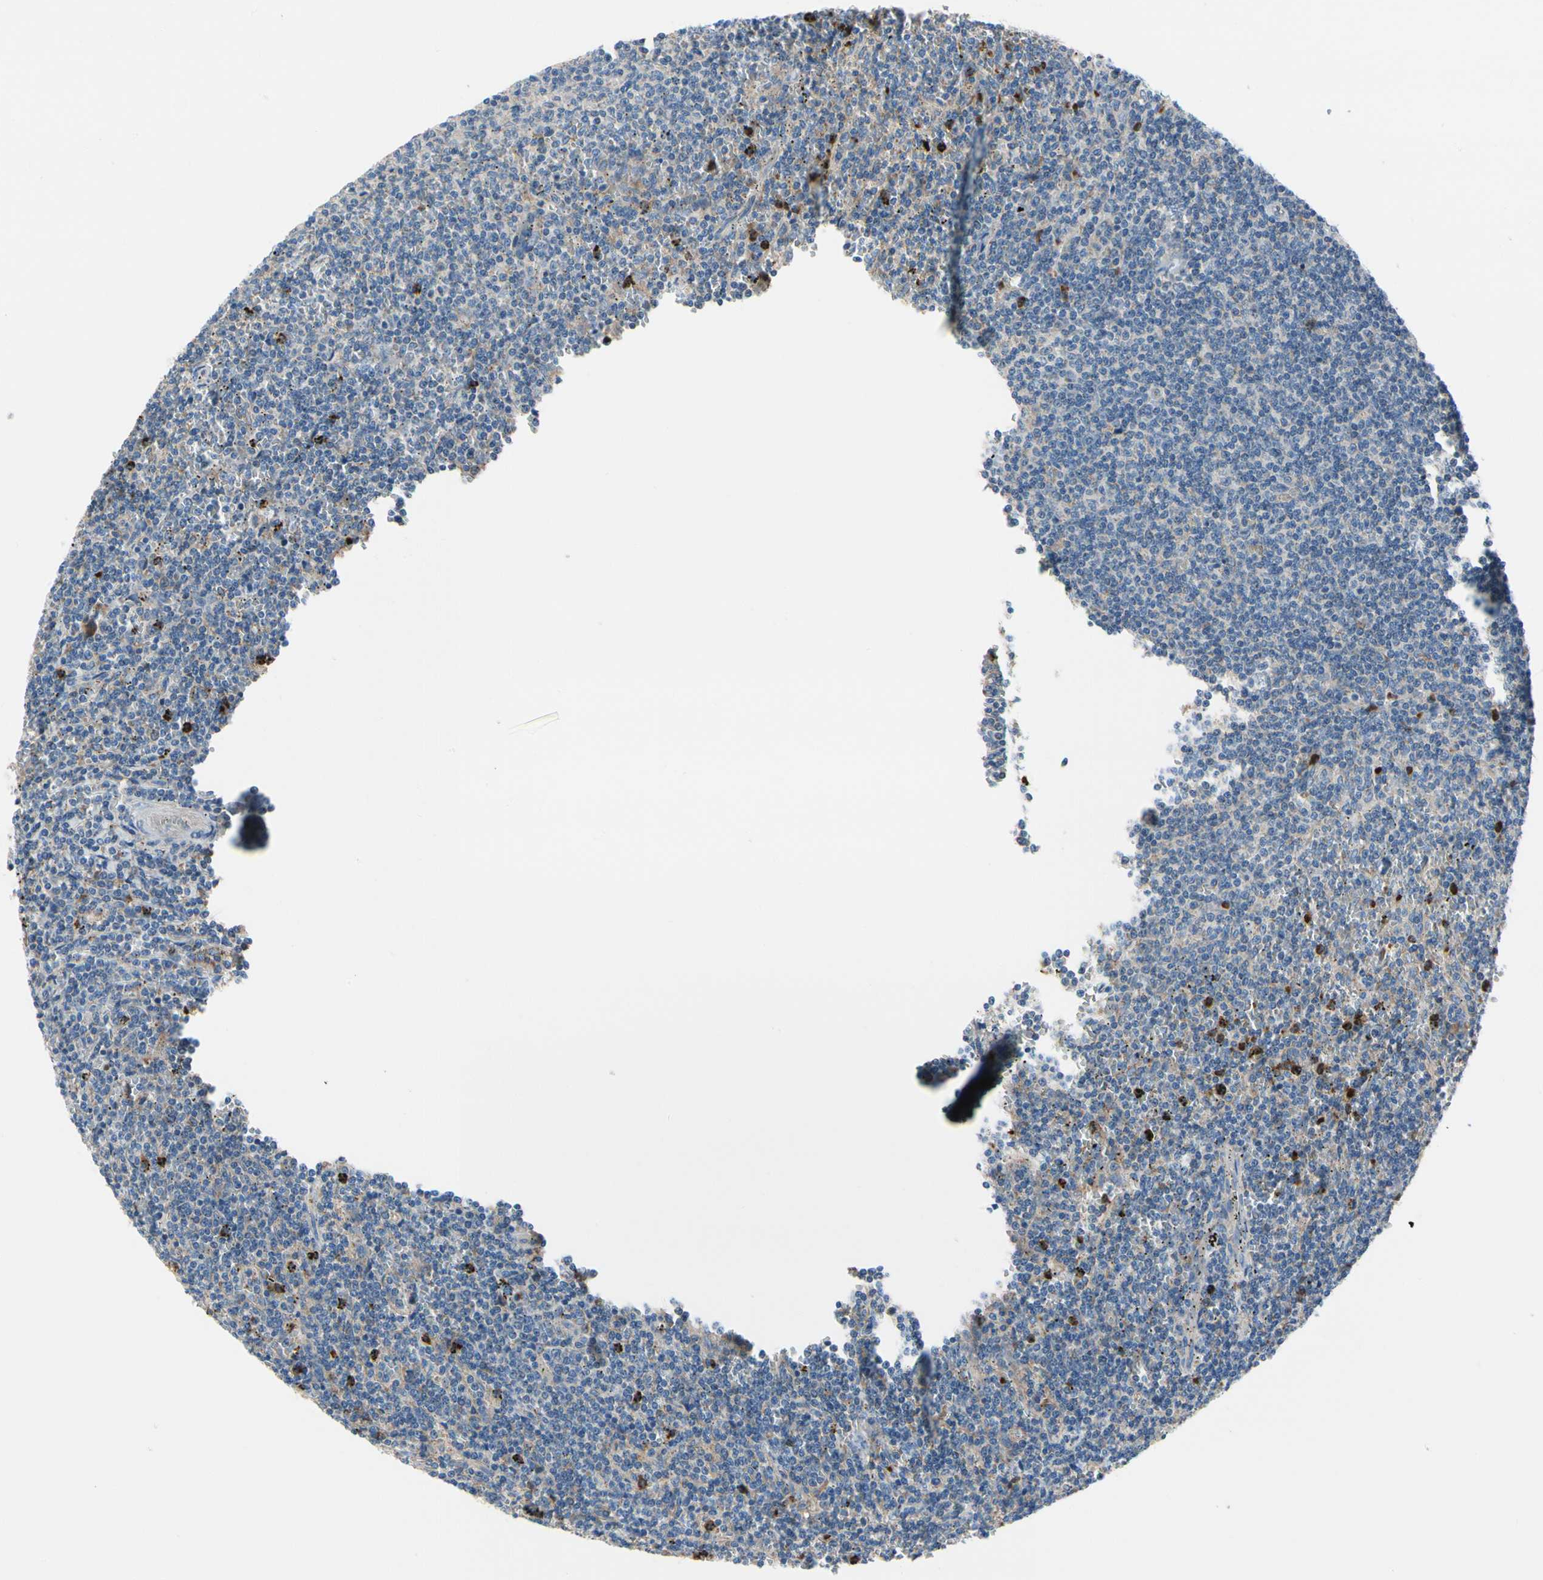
{"staining": {"intensity": "negative", "quantity": "none", "location": "none"}, "tissue": "lymphoma", "cell_type": "Tumor cells", "image_type": "cancer", "snomed": [{"axis": "morphology", "description": "Malignant lymphoma, non-Hodgkin's type, Low grade"}, {"axis": "topography", "description": "Spleen"}], "caption": "Immunohistochemical staining of lymphoma reveals no significant staining in tumor cells. Brightfield microscopy of IHC stained with DAB (brown) and hematoxylin (blue), captured at high magnification.", "gene": "HJURP", "patient": {"sex": "female", "age": 50}}